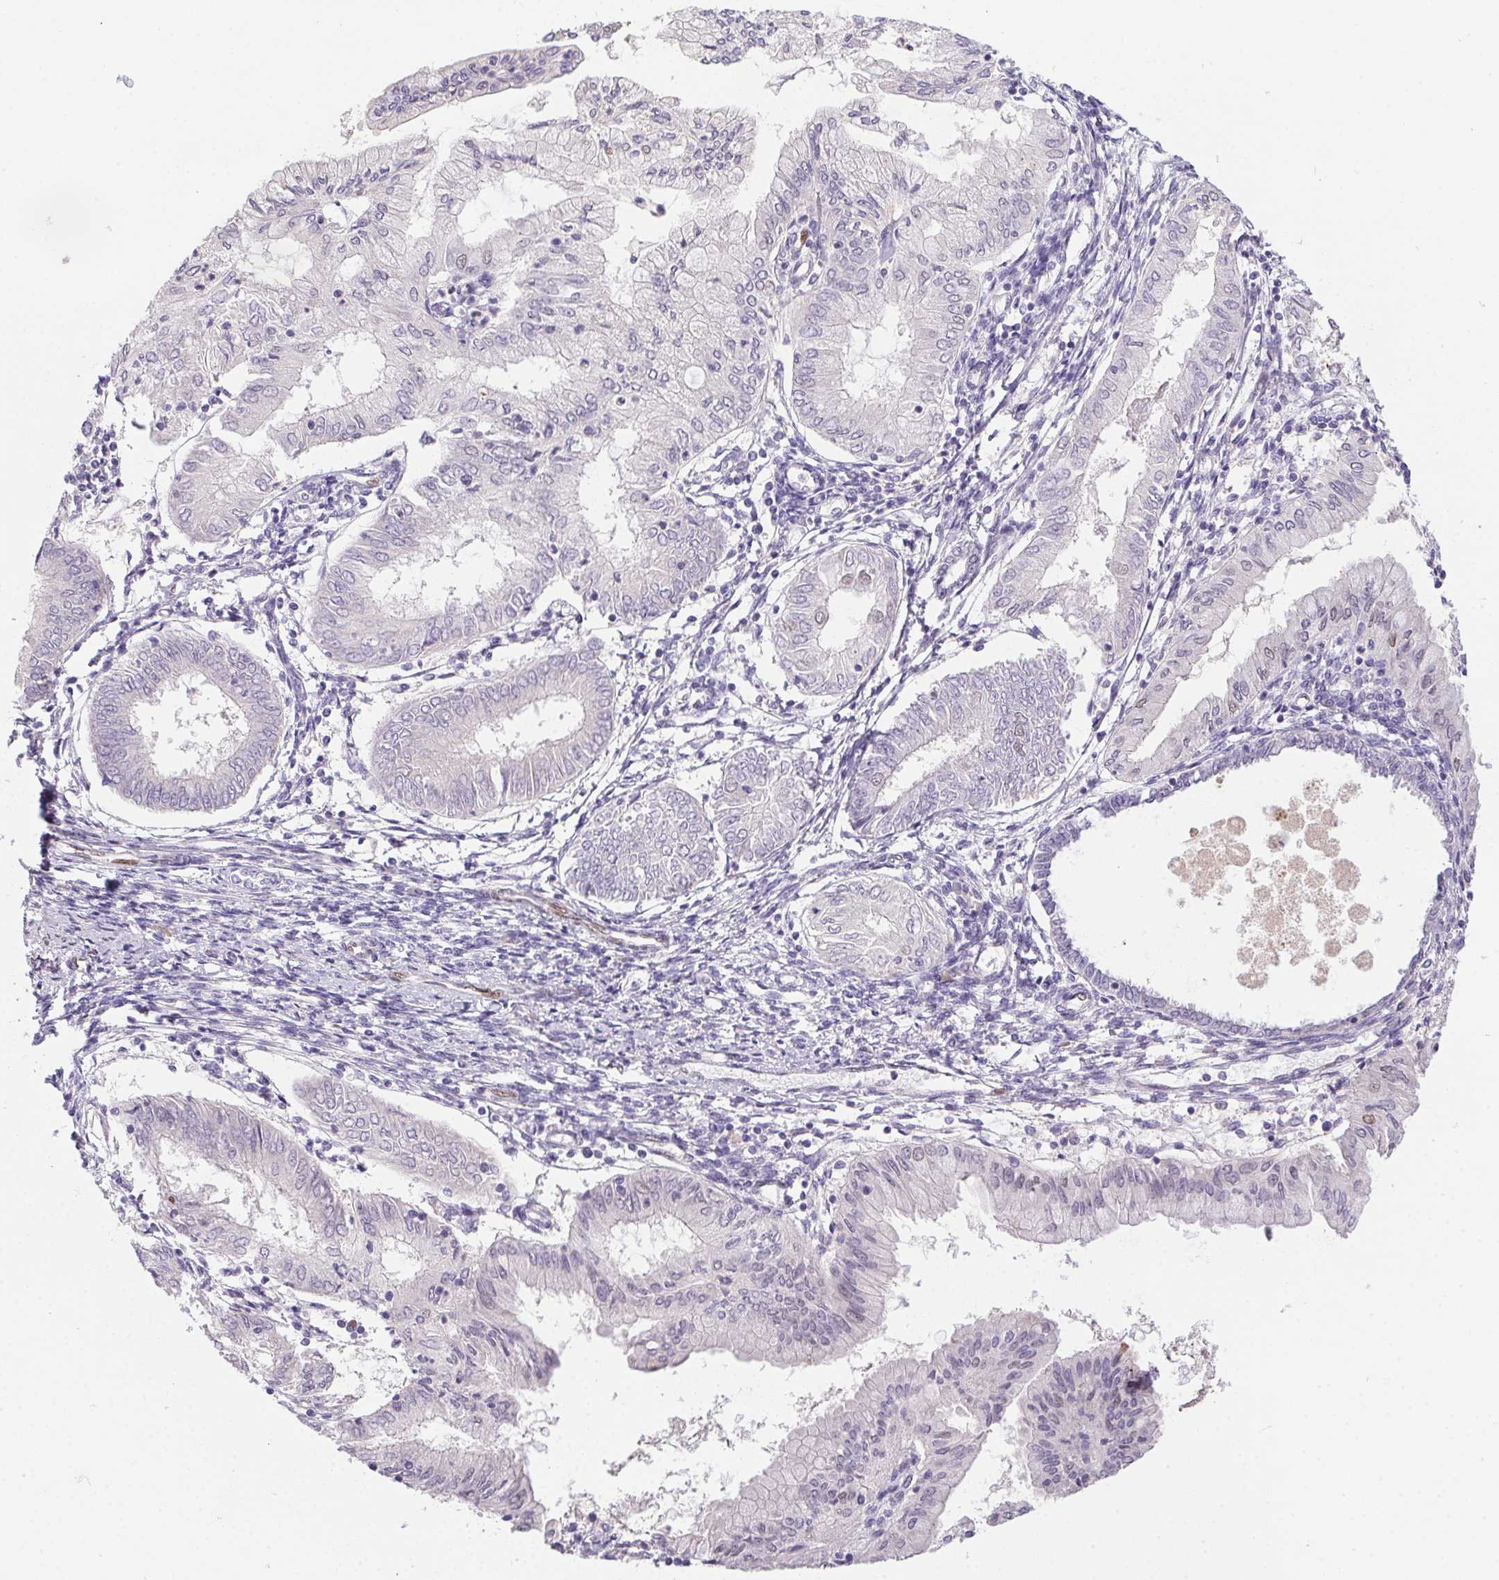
{"staining": {"intensity": "negative", "quantity": "none", "location": "none"}, "tissue": "endometrial cancer", "cell_type": "Tumor cells", "image_type": "cancer", "snomed": [{"axis": "morphology", "description": "Adenocarcinoma, NOS"}, {"axis": "topography", "description": "Endometrium"}], "caption": "IHC micrograph of endometrial cancer stained for a protein (brown), which shows no positivity in tumor cells.", "gene": "SP9", "patient": {"sex": "female", "age": 68}}